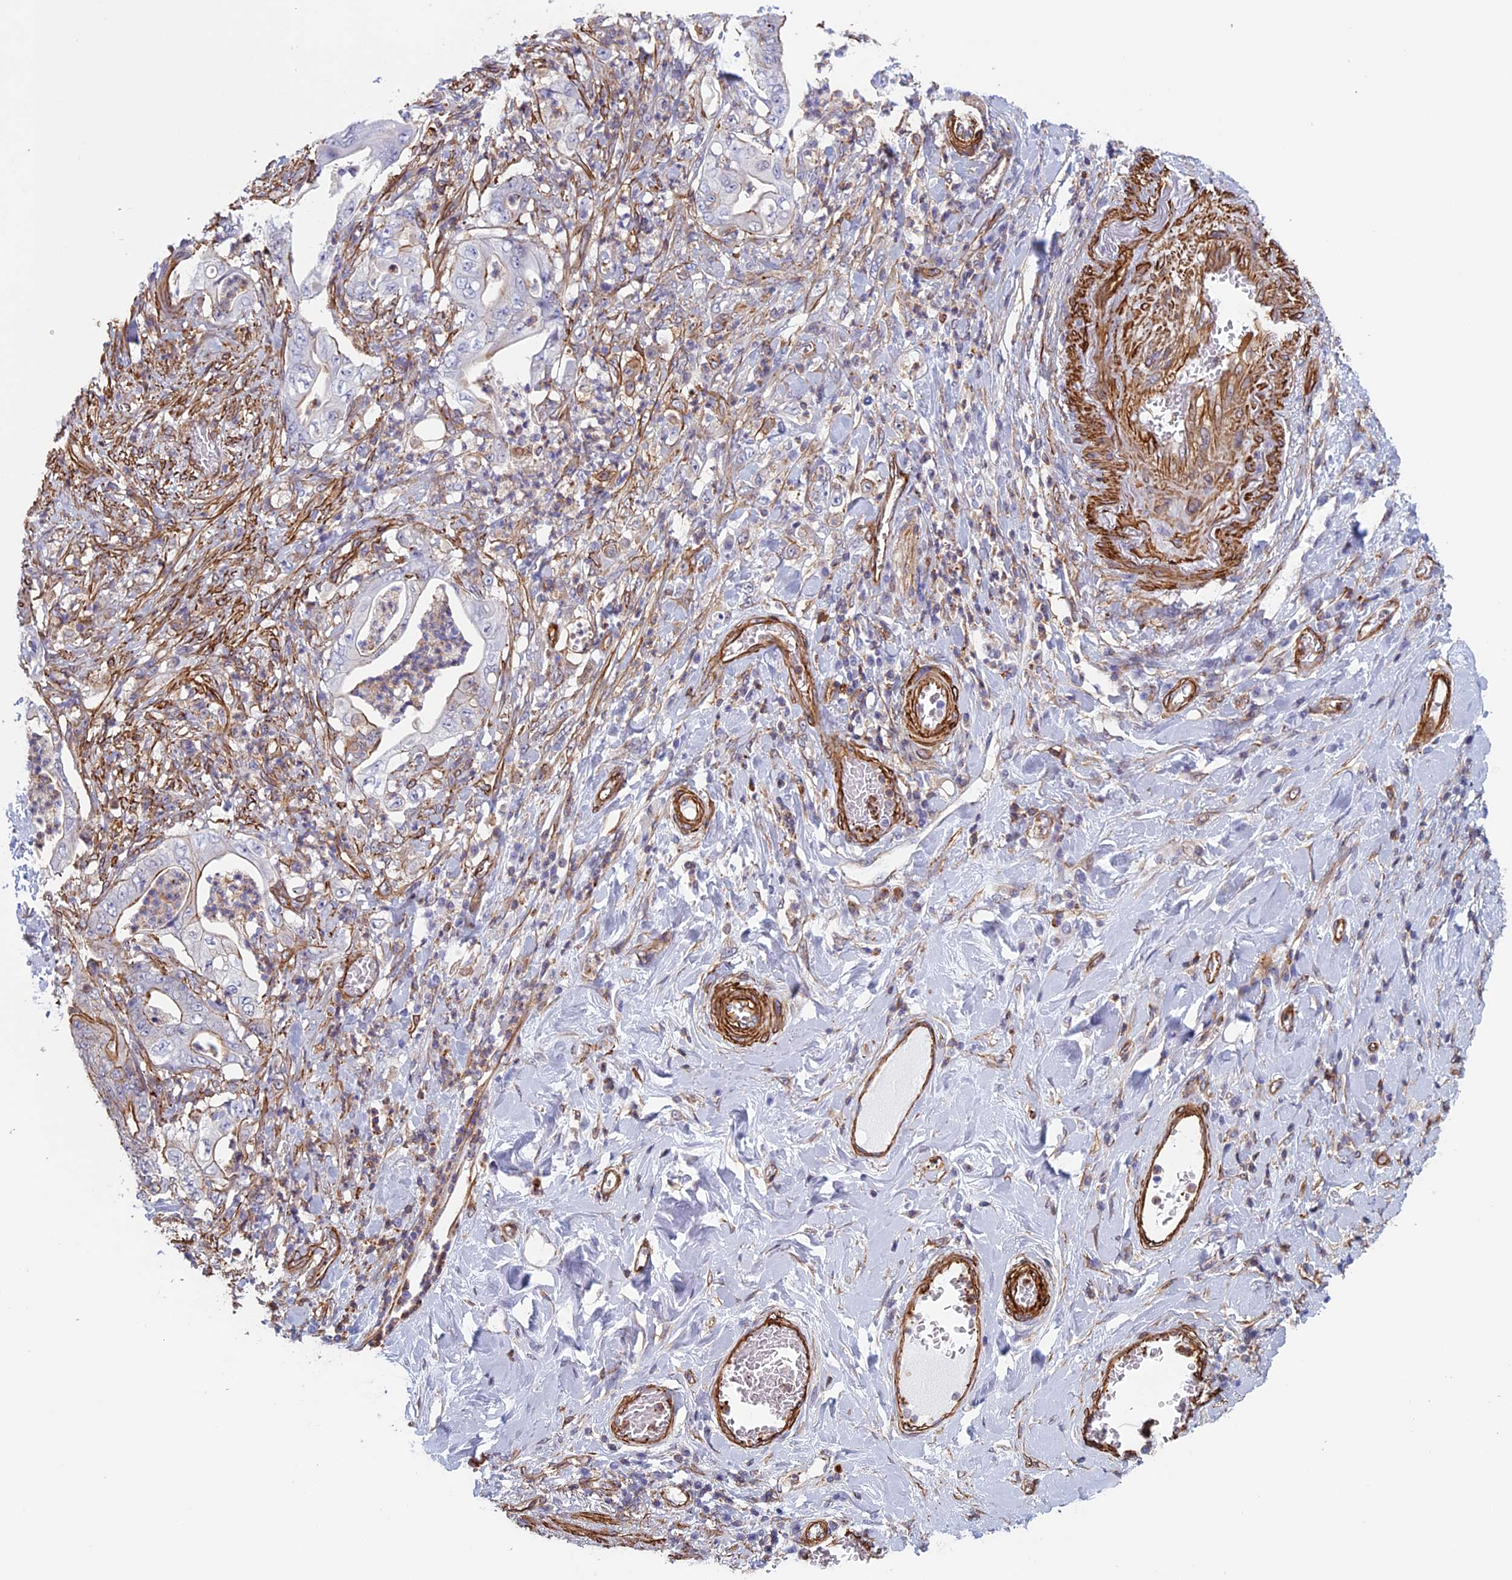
{"staining": {"intensity": "moderate", "quantity": "<25%", "location": "cytoplasmic/membranous"}, "tissue": "stomach cancer", "cell_type": "Tumor cells", "image_type": "cancer", "snomed": [{"axis": "morphology", "description": "Adenocarcinoma, NOS"}, {"axis": "topography", "description": "Stomach"}], "caption": "Immunohistochemistry staining of stomach cancer (adenocarcinoma), which exhibits low levels of moderate cytoplasmic/membranous staining in about <25% of tumor cells indicating moderate cytoplasmic/membranous protein positivity. The staining was performed using DAB (brown) for protein detection and nuclei were counterstained in hematoxylin (blue).", "gene": "ANGPTL2", "patient": {"sex": "female", "age": 73}}